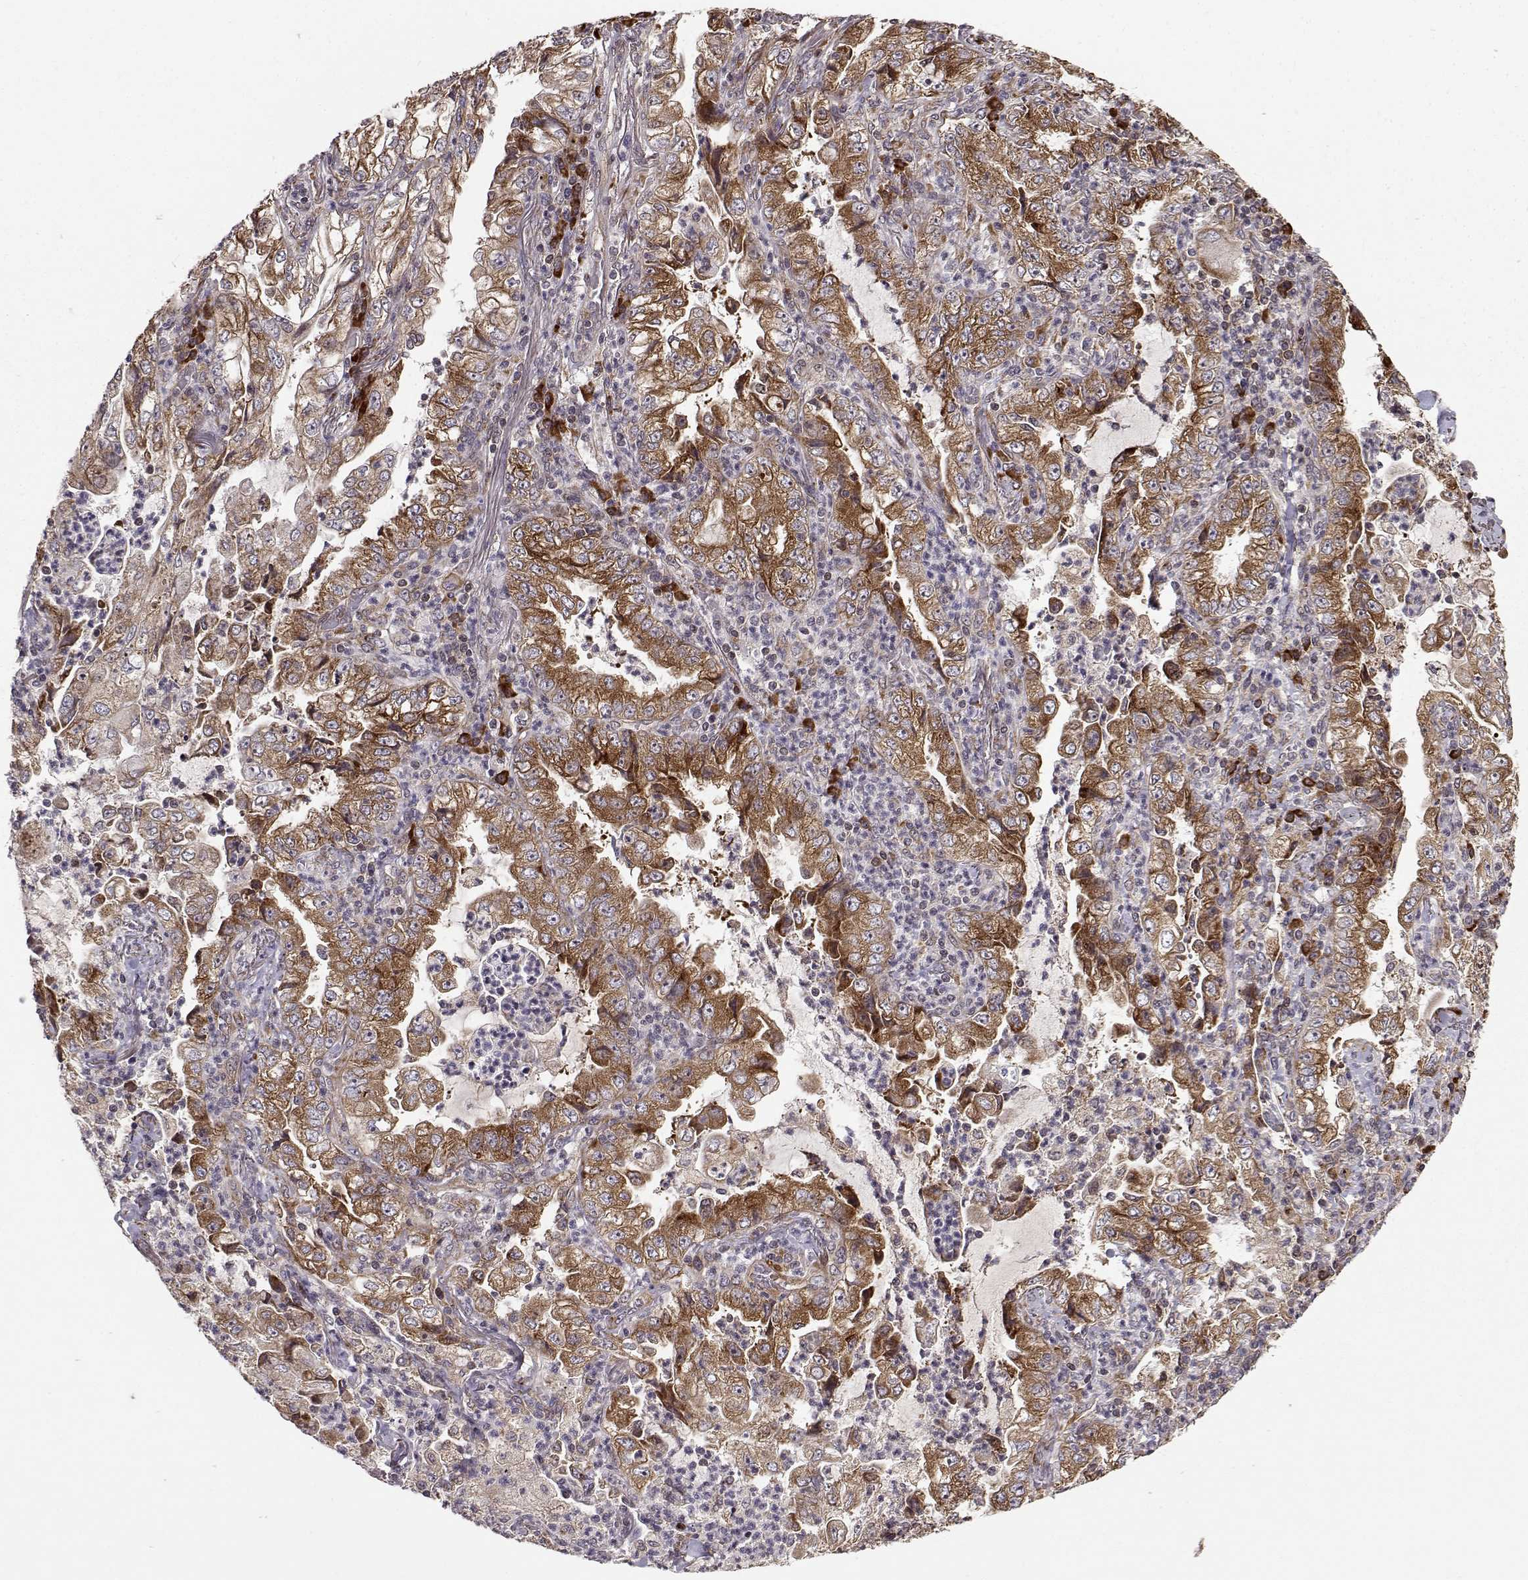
{"staining": {"intensity": "strong", "quantity": ">75%", "location": "cytoplasmic/membranous"}, "tissue": "lung cancer", "cell_type": "Tumor cells", "image_type": "cancer", "snomed": [{"axis": "morphology", "description": "Adenocarcinoma, NOS"}, {"axis": "topography", "description": "Lung"}], "caption": "Immunohistochemical staining of human lung cancer demonstrates strong cytoplasmic/membranous protein staining in about >75% of tumor cells.", "gene": "RPL31", "patient": {"sex": "female", "age": 73}}